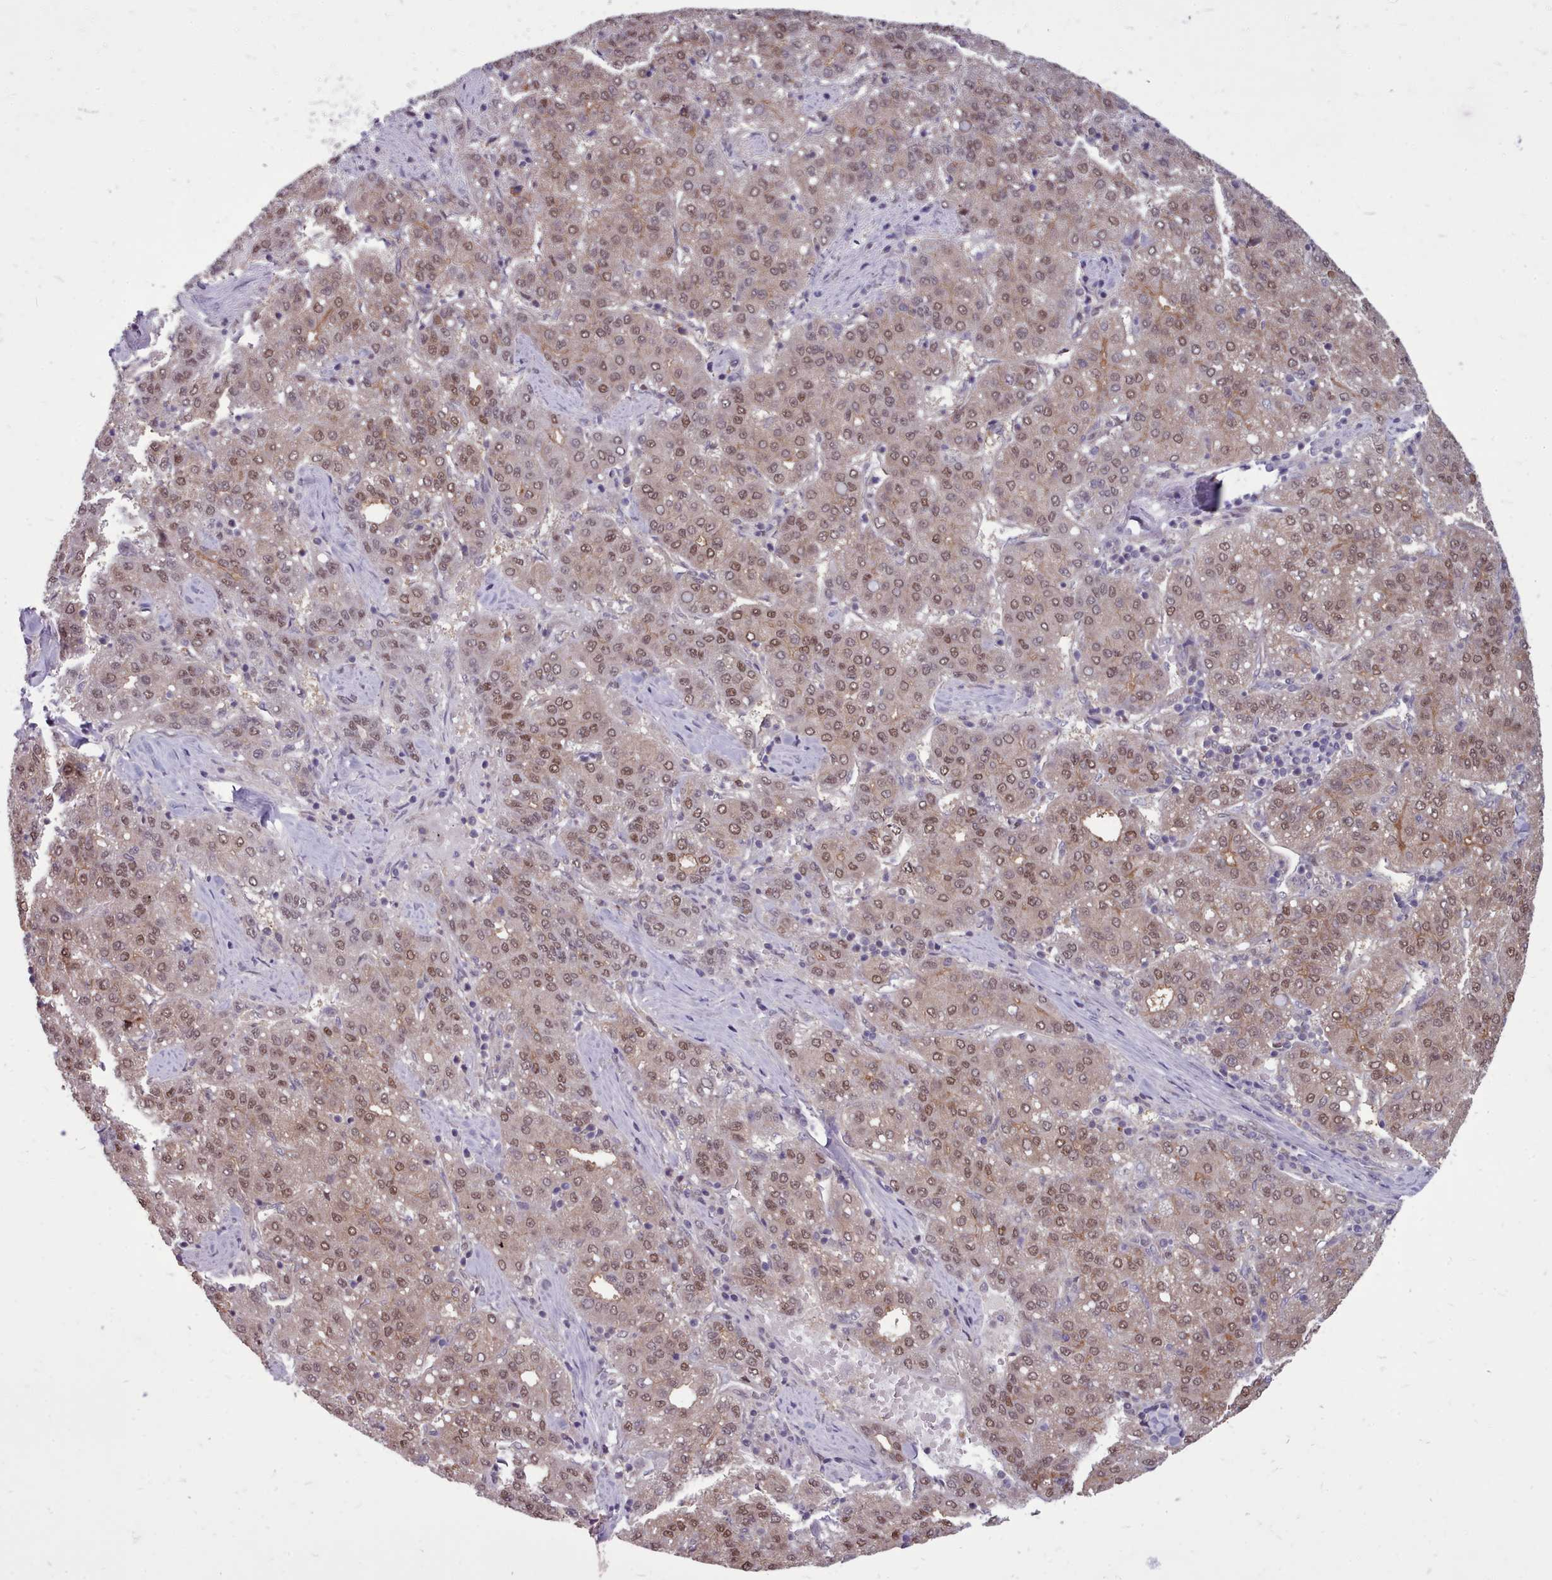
{"staining": {"intensity": "moderate", "quantity": ">75%", "location": "nuclear"}, "tissue": "liver cancer", "cell_type": "Tumor cells", "image_type": "cancer", "snomed": [{"axis": "morphology", "description": "Carcinoma, Hepatocellular, NOS"}, {"axis": "topography", "description": "Liver"}], "caption": "Immunohistochemical staining of liver hepatocellular carcinoma demonstrates medium levels of moderate nuclear protein staining in approximately >75% of tumor cells. Nuclei are stained in blue.", "gene": "AHCY", "patient": {"sex": "male", "age": 65}}